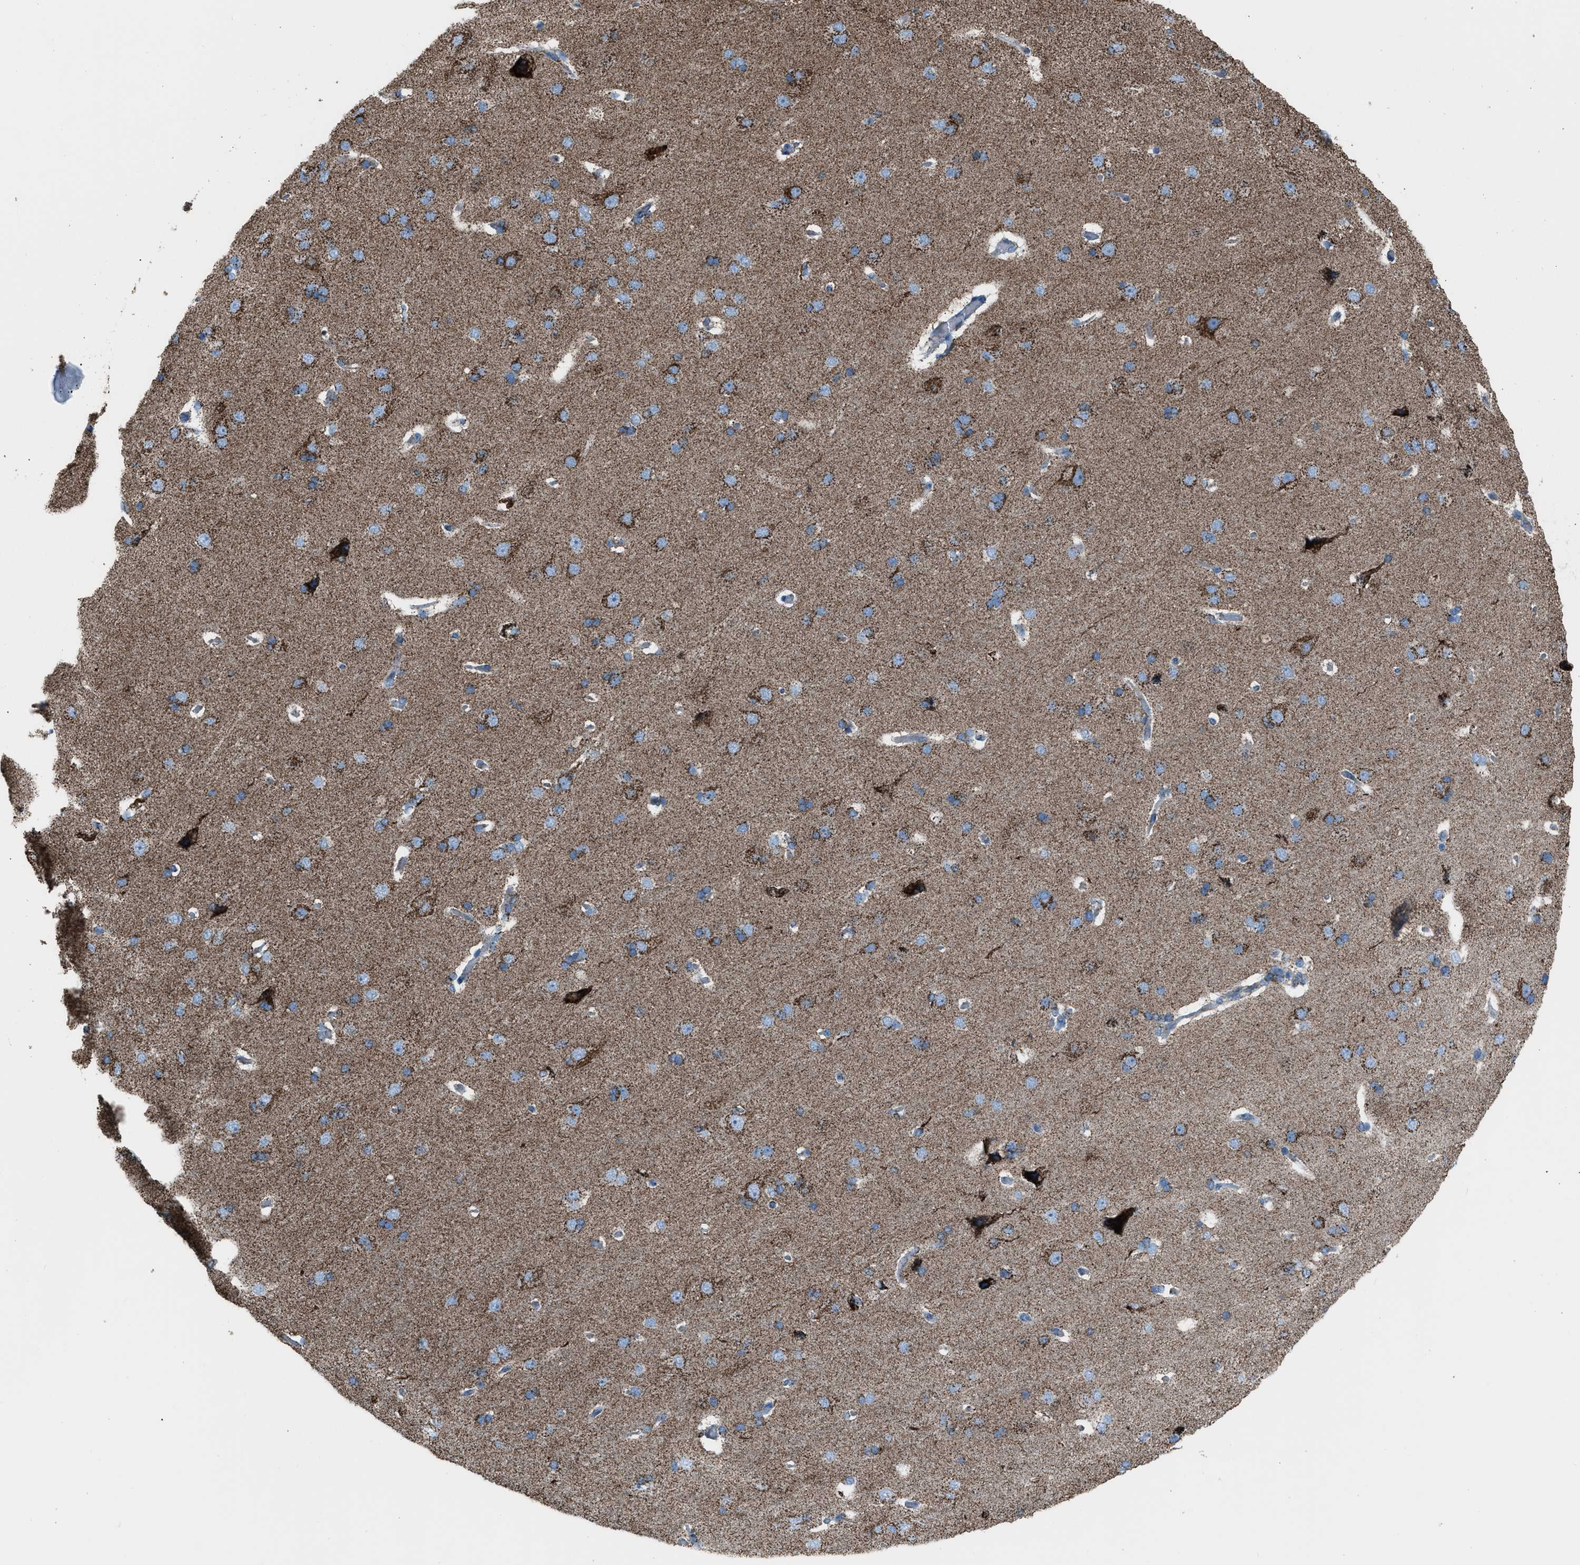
{"staining": {"intensity": "moderate", "quantity": ">75%", "location": "cytoplasmic/membranous"}, "tissue": "cerebral cortex", "cell_type": "Endothelial cells", "image_type": "normal", "snomed": [{"axis": "morphology", "description": "Normal tissue, NOS"}, {"axis": "topography", "description": "Cerebral cortex"}], "caption": "This image exhibits immunohistochemistry (IHC) staining of benign human cerebral cortex, with medium moderate cytoplasmic/membranous staining in approximately >75% of endothelial cells.", "gene": "MDH2", "patient": {"sex": "male", "age": 62}}